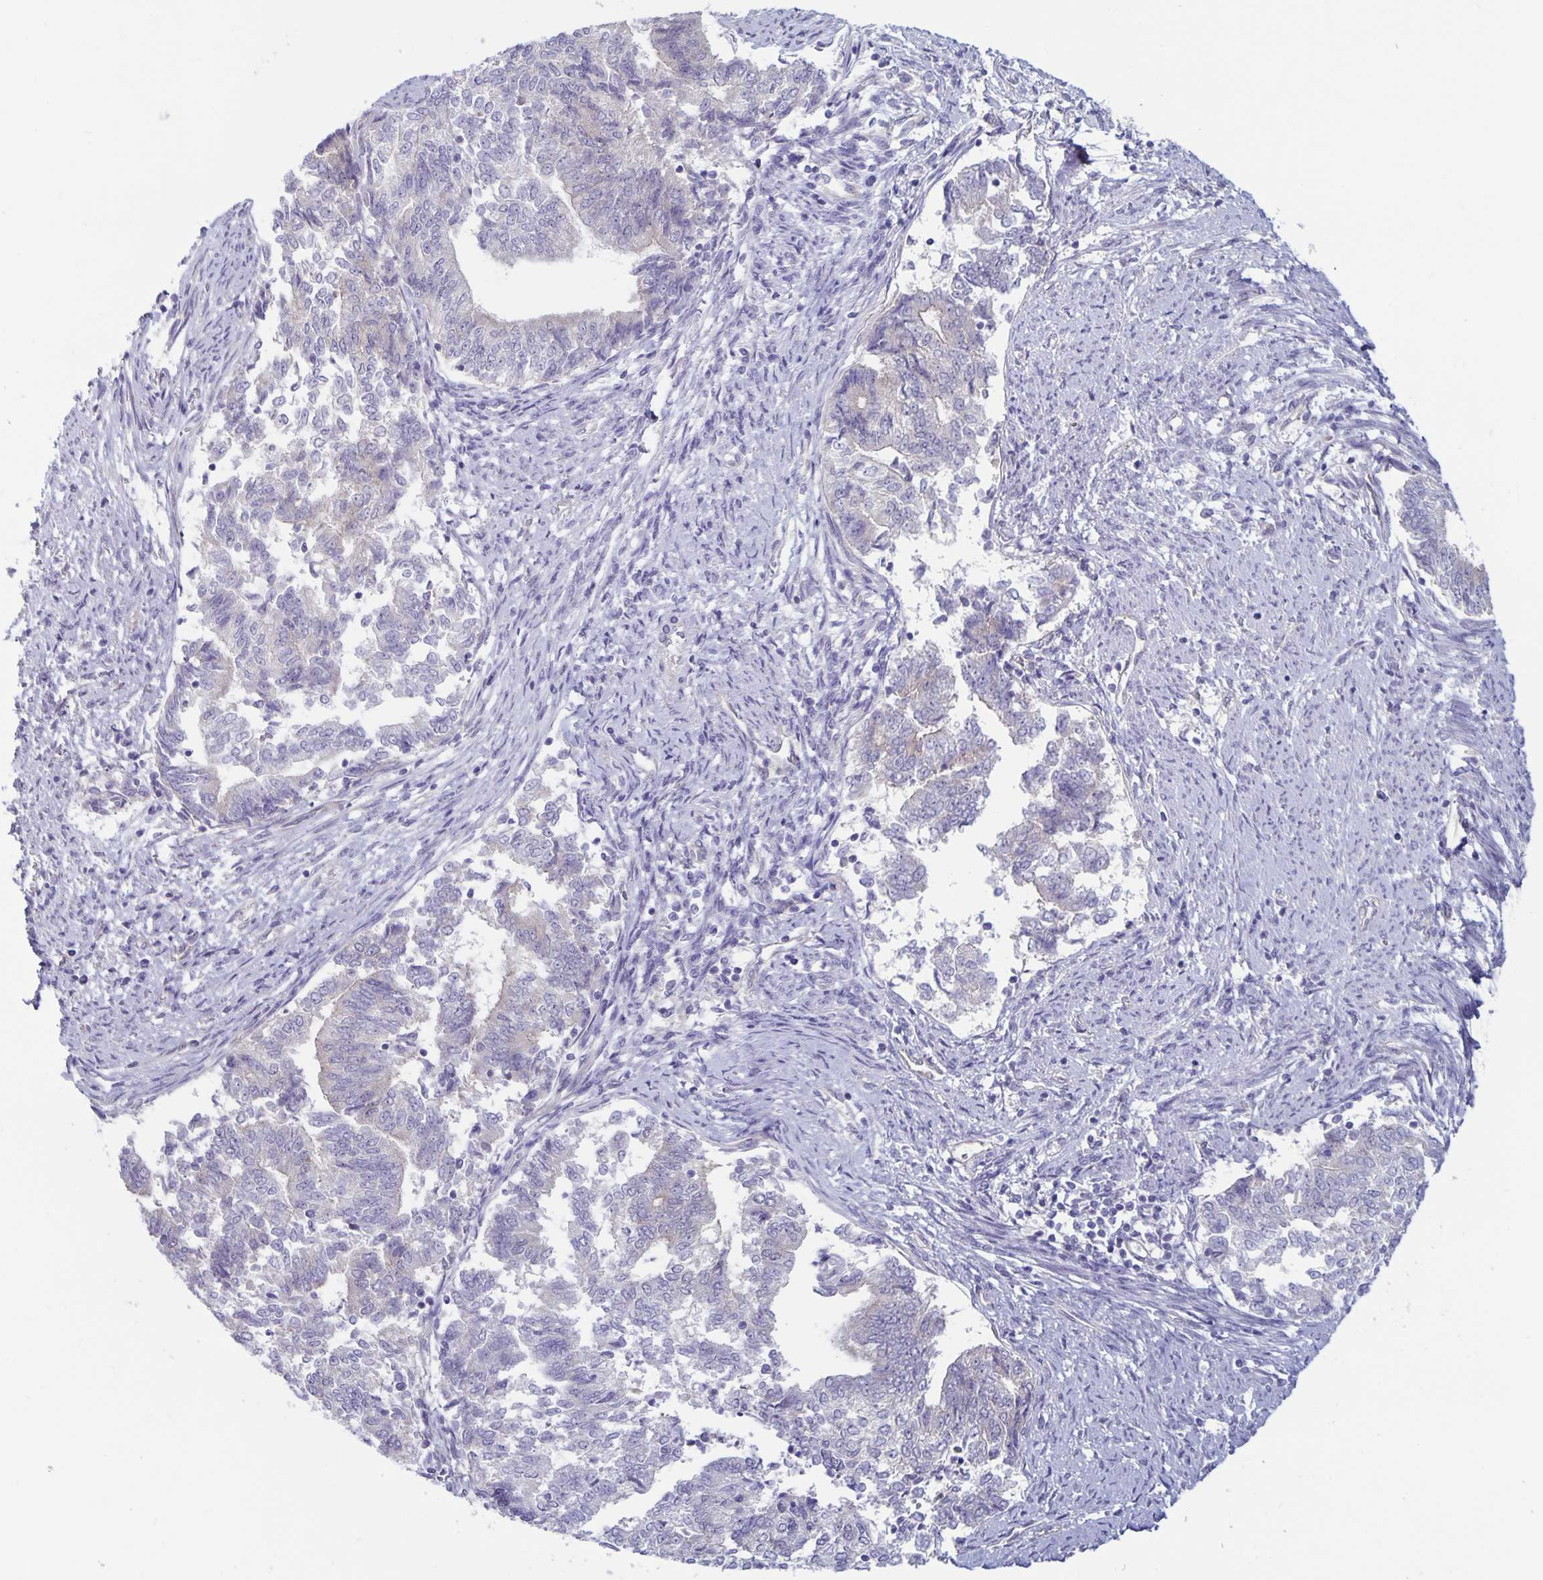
{"staining": {"intensity": "negative", "quantity": "none", "location": "none"}, "tissue": "endometrial cancer", "cell_type": "Tumor cells", "image_type": "cancer", "snomed": [{"axis": "morphology", "description": "Adenocarcinoma, NOS"}, {"axis": "topography", "description": "Endometrium"}], "caption": "Adenocarcinoma (endometrial) stained for a protein using immunohistochemistry (IHC) reveals no positivity tumor cells.", "gene": "PLCB3", "patient": {"sex": "female", "age": 65}}